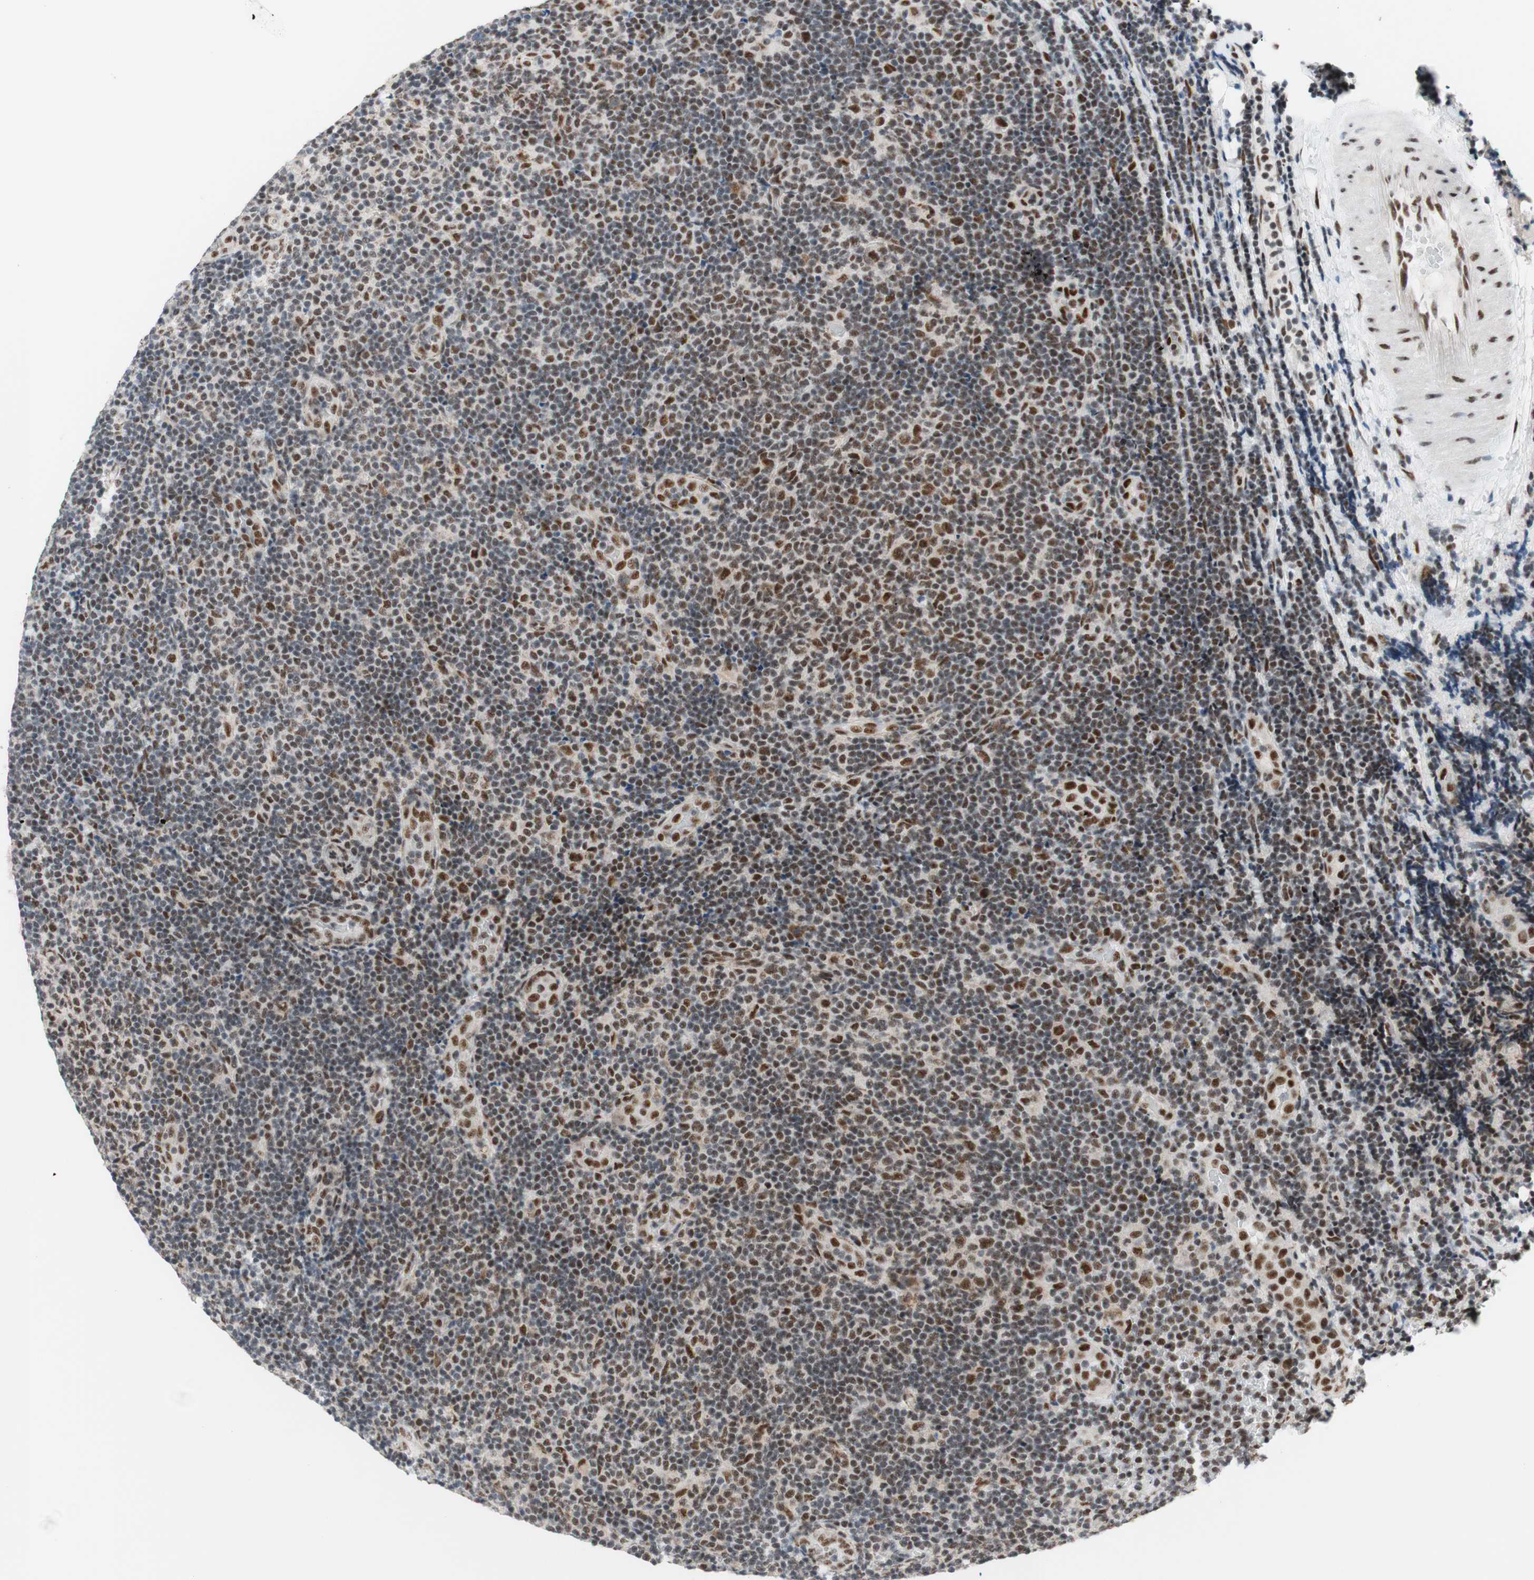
{"staining": {"intensity": "moderate", "quantity": "25%-75%", "location": "nuclear"}, "tissue": "lymphoma", "cell_type": "Tumor cells", "image_type": "cancer", "snomed": [{"axis": "morphology", "description": "Malignant lymphoma, non-Hodgkin's type, Low grade"}, {"axis": "topography", "description": "Lymph node"}], "caption": "The photomicrograph exhibits staining of malignant lymphoma, non-Hodgkin's type (low-grade), revealing moderate nuclear protein expression (brown color) within tumor cells.", "gene": "PRPF19", "patient": {"sex": "male", "age": 83}}